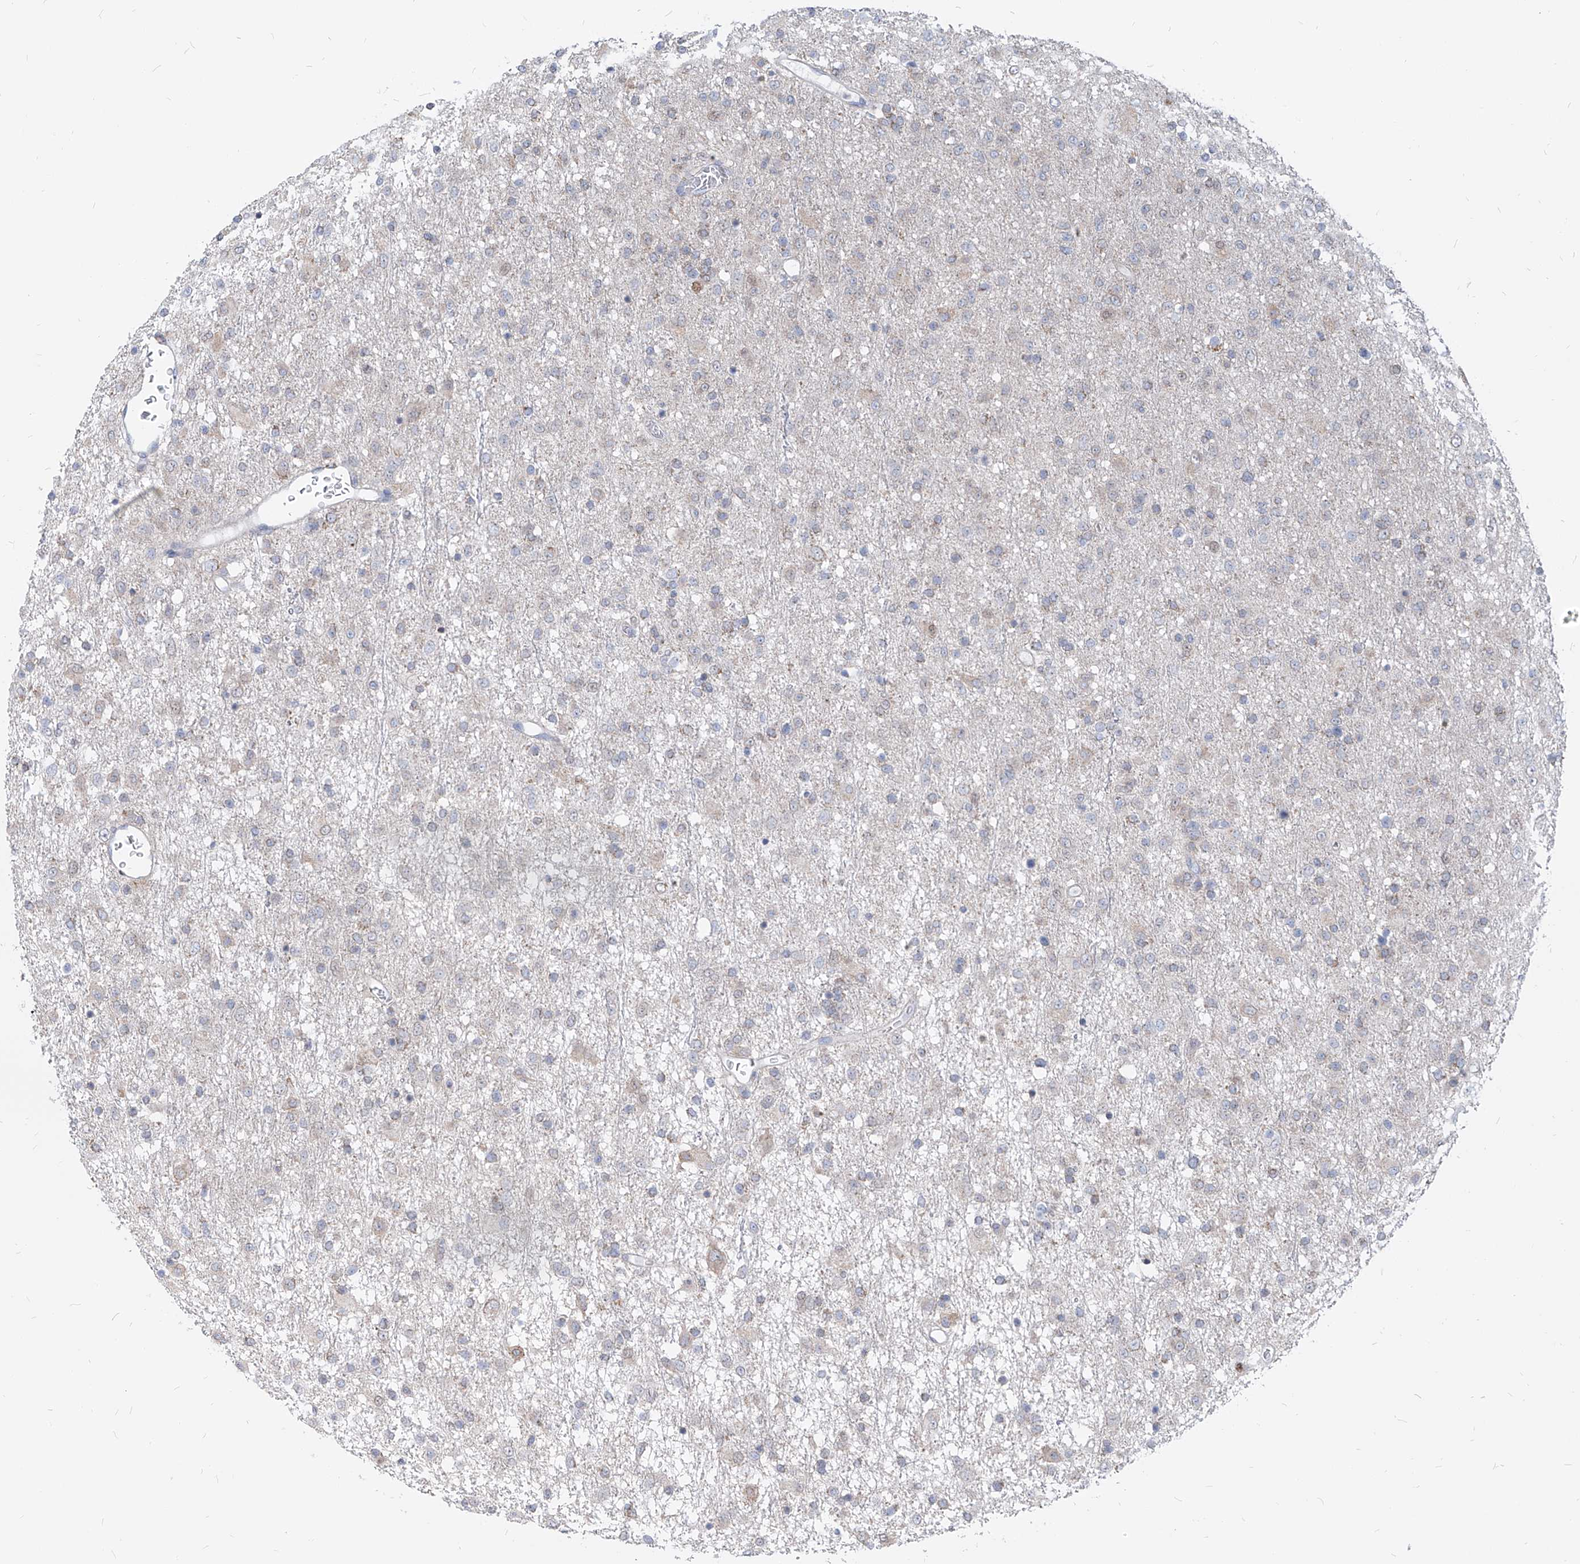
{"staining": {"intensity": "negative", "quantity": "none", "location": "none"}, "tissue": "glioma", "cell_type": "Tumor cells", "image_type": "cancer", "snomed": [{"axis": "morphology", "description": "Glioma, malignant, Low grade"}, {"axis": "topography", "description": "Brain"}], "caption": "IHC micrograph of malignant low-grade glioma stained for a protein (brown), which exhibits no staining in tumor cells. (DAB (3,3'-diaminobenzidine) IHC, high magnification).", "gene": "AGPS", "patient": {"sex": "male", "age": 65}}